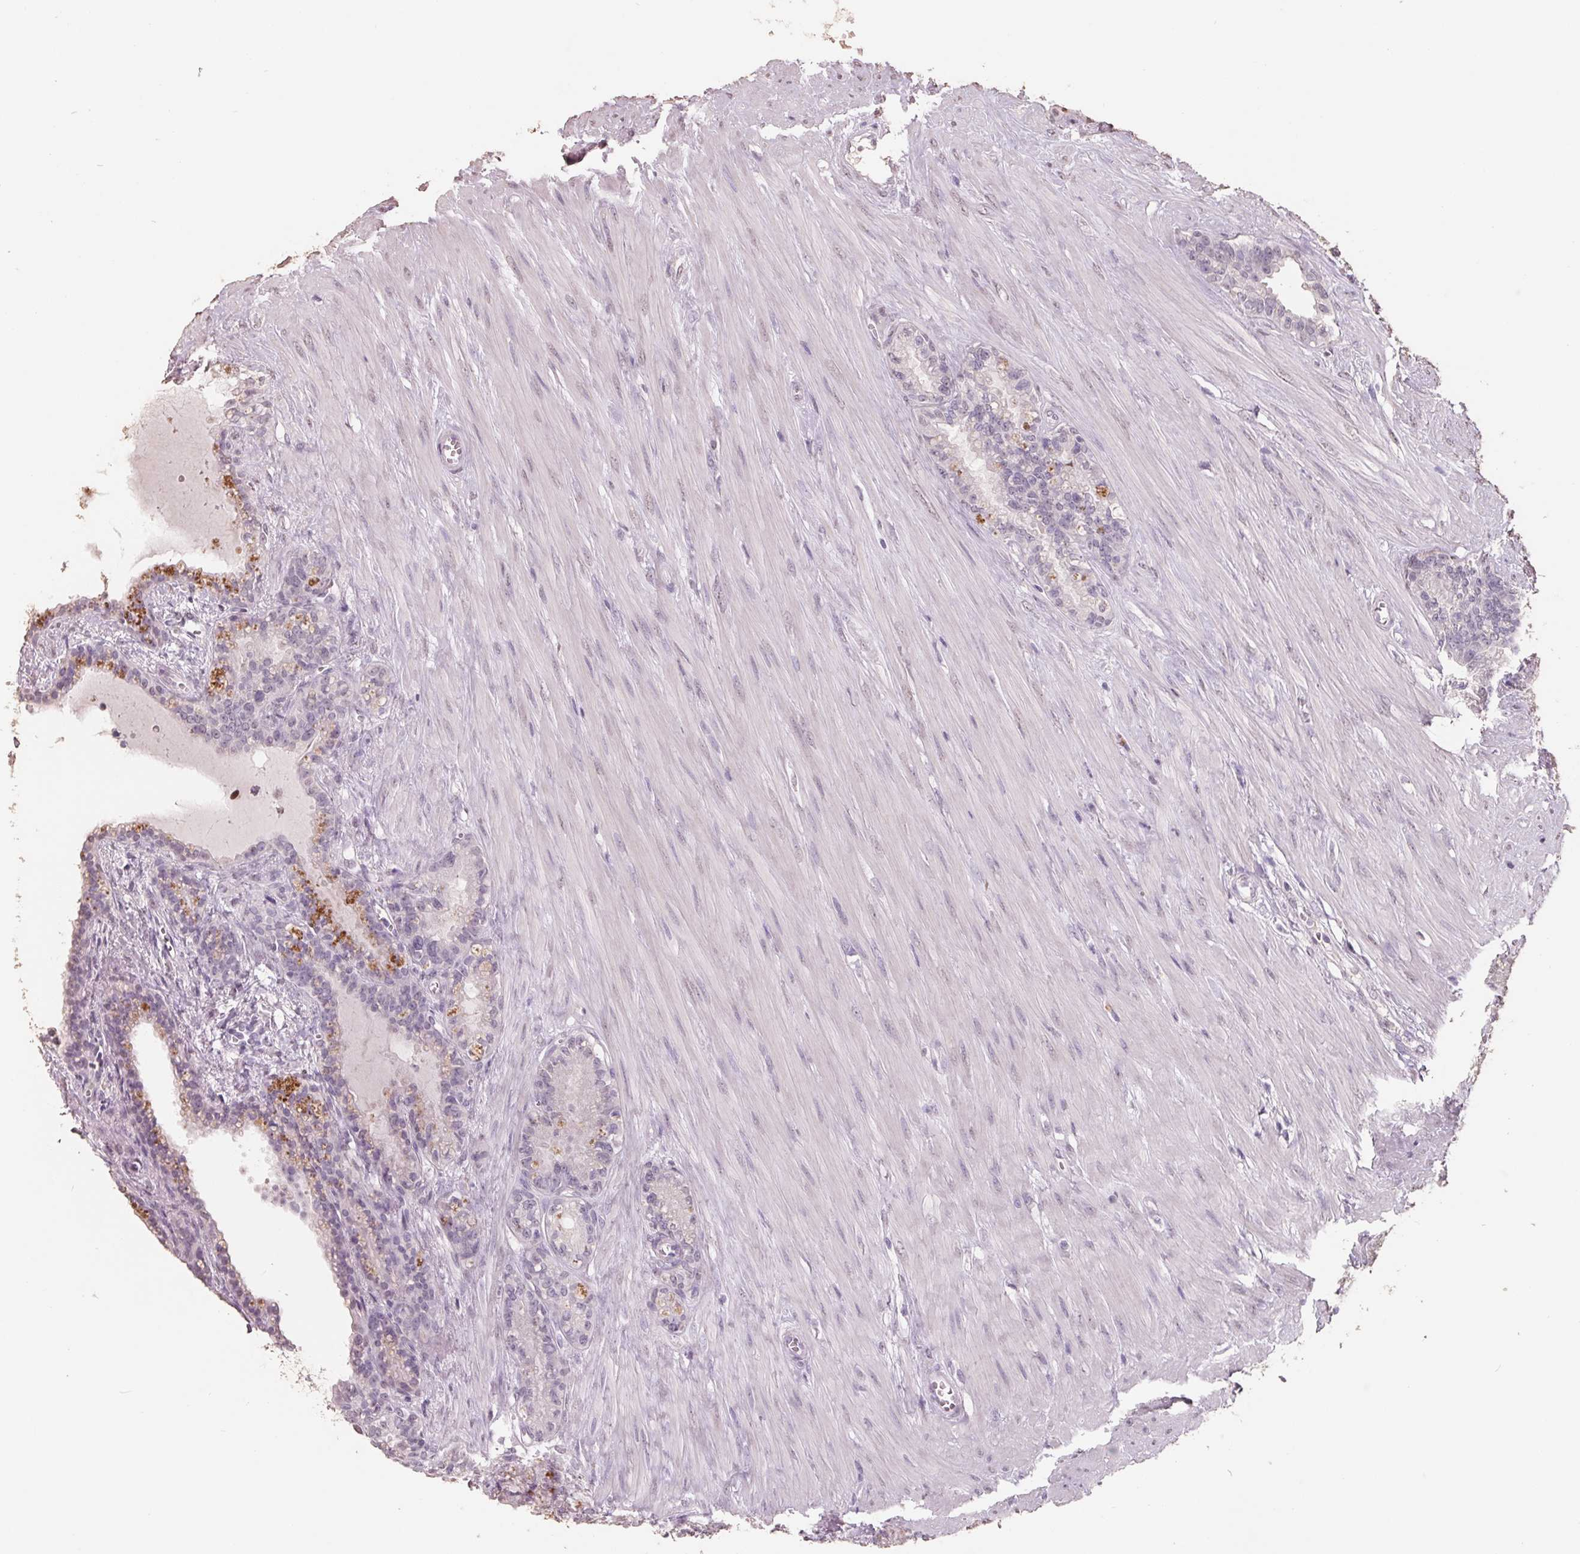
{"staining": {"intensity": "moderate", "quantity": "<25%", "location": "cytoplasmic/membranous"}, "tissue": "seminal vesicle", "cell_type": "Glandular cells", "image_type": "normal", "snomed": [{"axis": "morphology", "description": "Normal tissue, NOS"}, {"axis": "morphology", "description": "Urothelial carcinoma, NOS"}, {"axis": "topography", "description": "Urinary bladder"}, {"axis": "topography", "description": "Seminal veicle"}], "caption": "Brown immunohistochemical staining in unremarkable seminal vesicle exhibits moderate cytoplasmic/membranous expression in about <25% of glandular cells. (Stains: DAB (3,3'-diaminobenzidine) in brown, nuclei in blue, Microscopy: brightfield microscopy at high magnification).", "gene": "FTCD", "patient": {"sex": "male", "age": 76}}